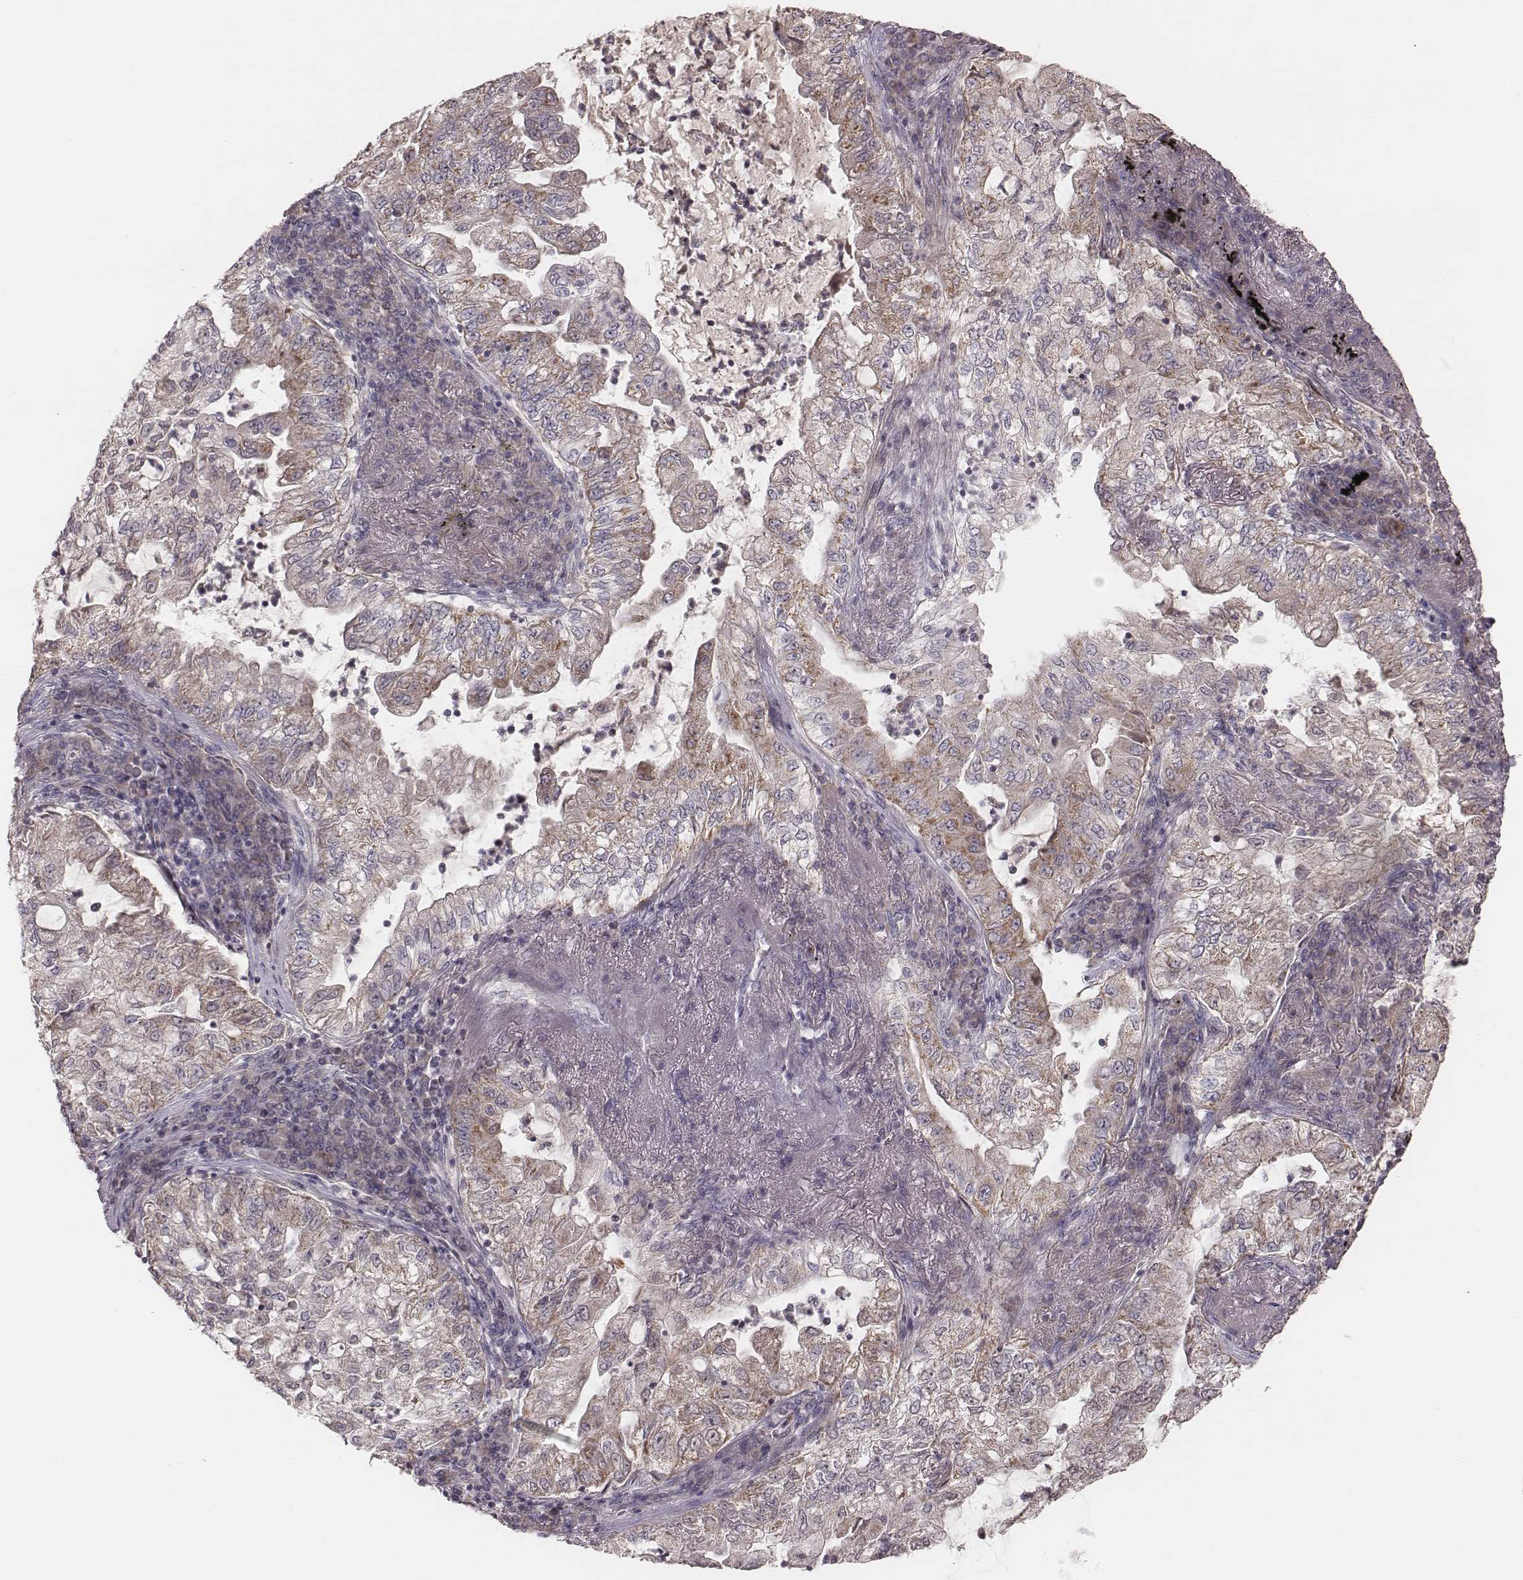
{"staining": {"intensity": "weak", "quantity": "25%-75%", "location": "cytoplasmic/membranous"}, "tissue": "lung cancer", "cell_type": "Tumor cells", "image_type": "cancer", "snomed": [{"axis": "morphology", "description": "Adenocarcinoma, NOS"}, {"axis": "topography", "description": "Lung"}], "caption": "A photomicrograph of human lung adenocarcinoma stained for a protein exhibits weak cytoplasmic/membranous brown staining in tumor cells. (IHC, brightfield microscopy, high magnification).", "gene": "MRPS27", "patient": {"sex": "female", "age": 73}}